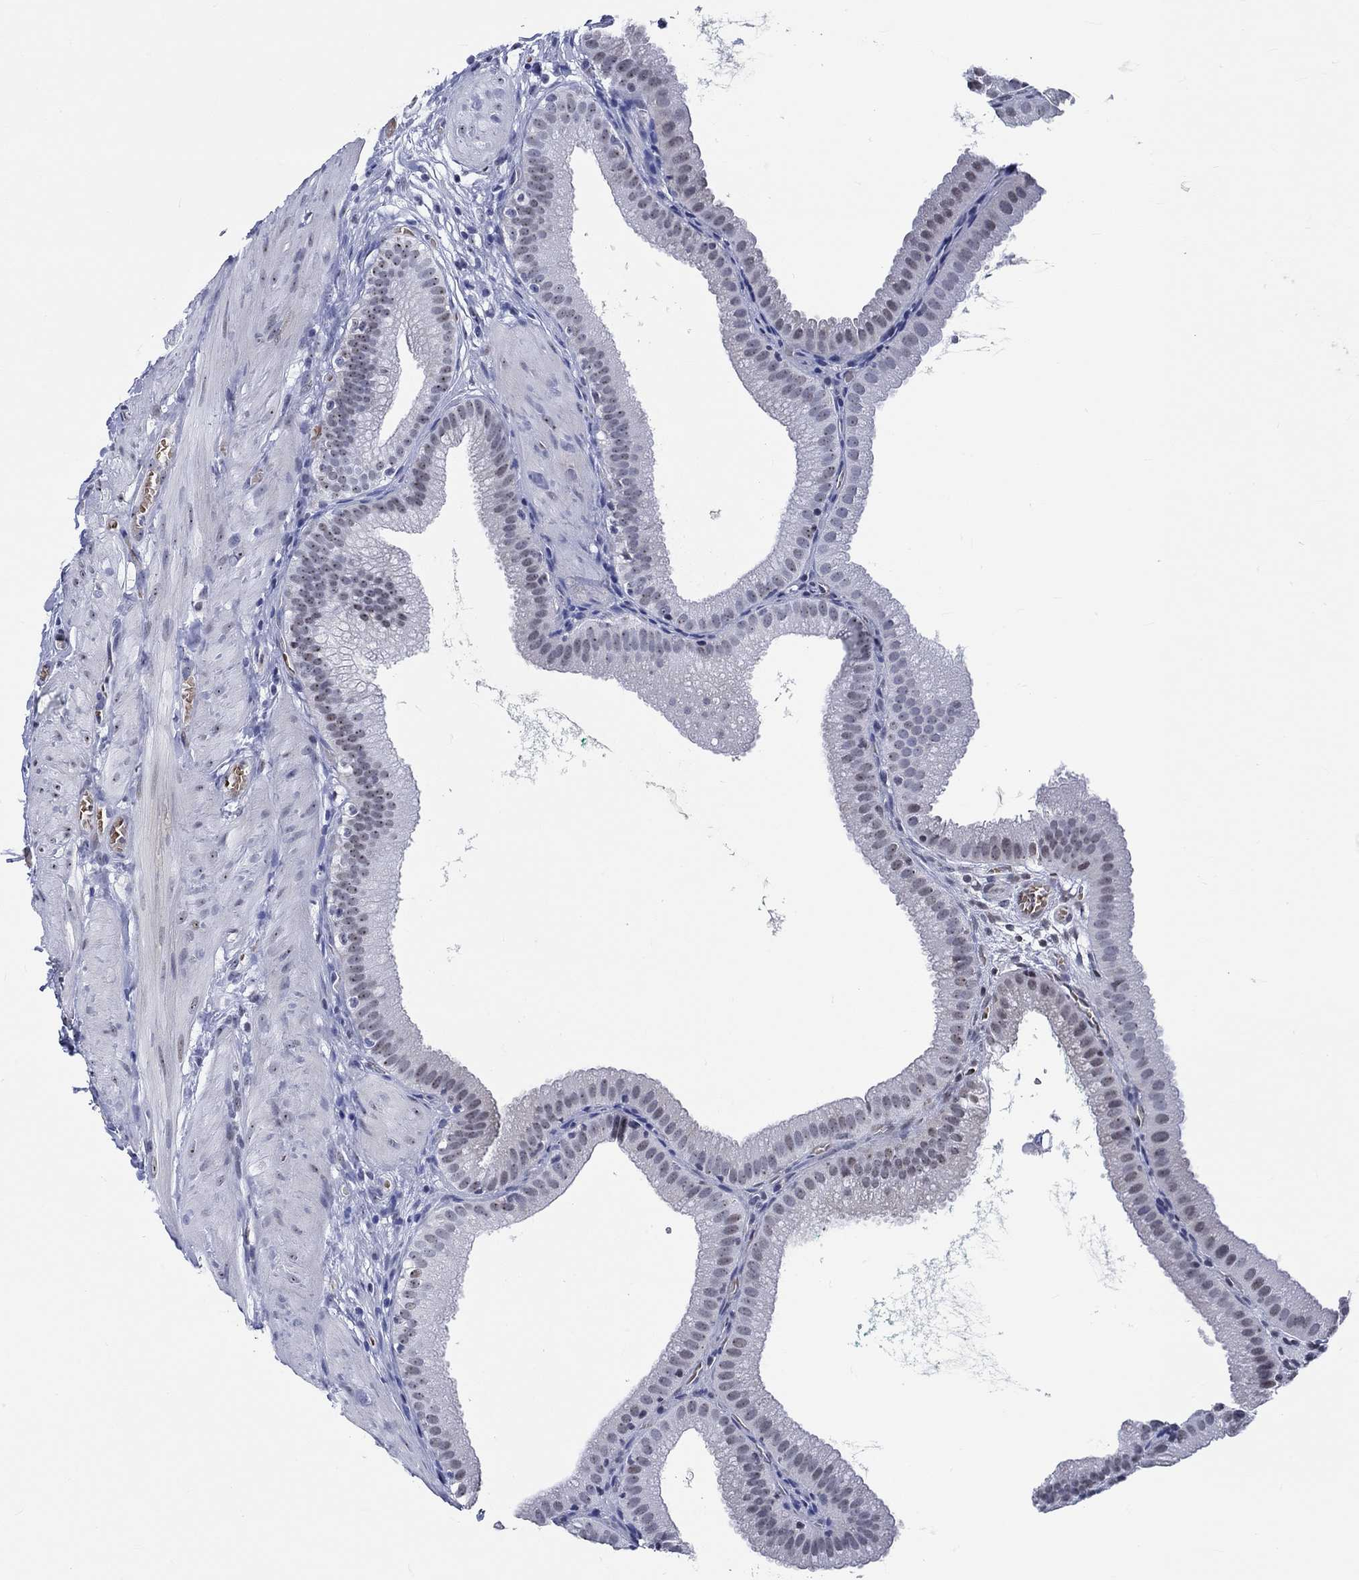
{"staining": {"intensity": "strong", "quantity": "25%-75%", "location": "nuclear"}, "tissue": "gallbladder", "cell_type": "Glandular cells", "image_type": "normal", "snomed": [{"axis": "morphology", "description": "Normal tissue, NOS"}, {"axis": "topography", "description": "Gallbladder"}], "caption": "Immunohistochemical staining of normal gallbladder reveals high levels of strong nuclear staining in approximately 25%-75% of glandular cells.", "gene": "ZNF446", "patient": {"sex": "male", "age": 67}}